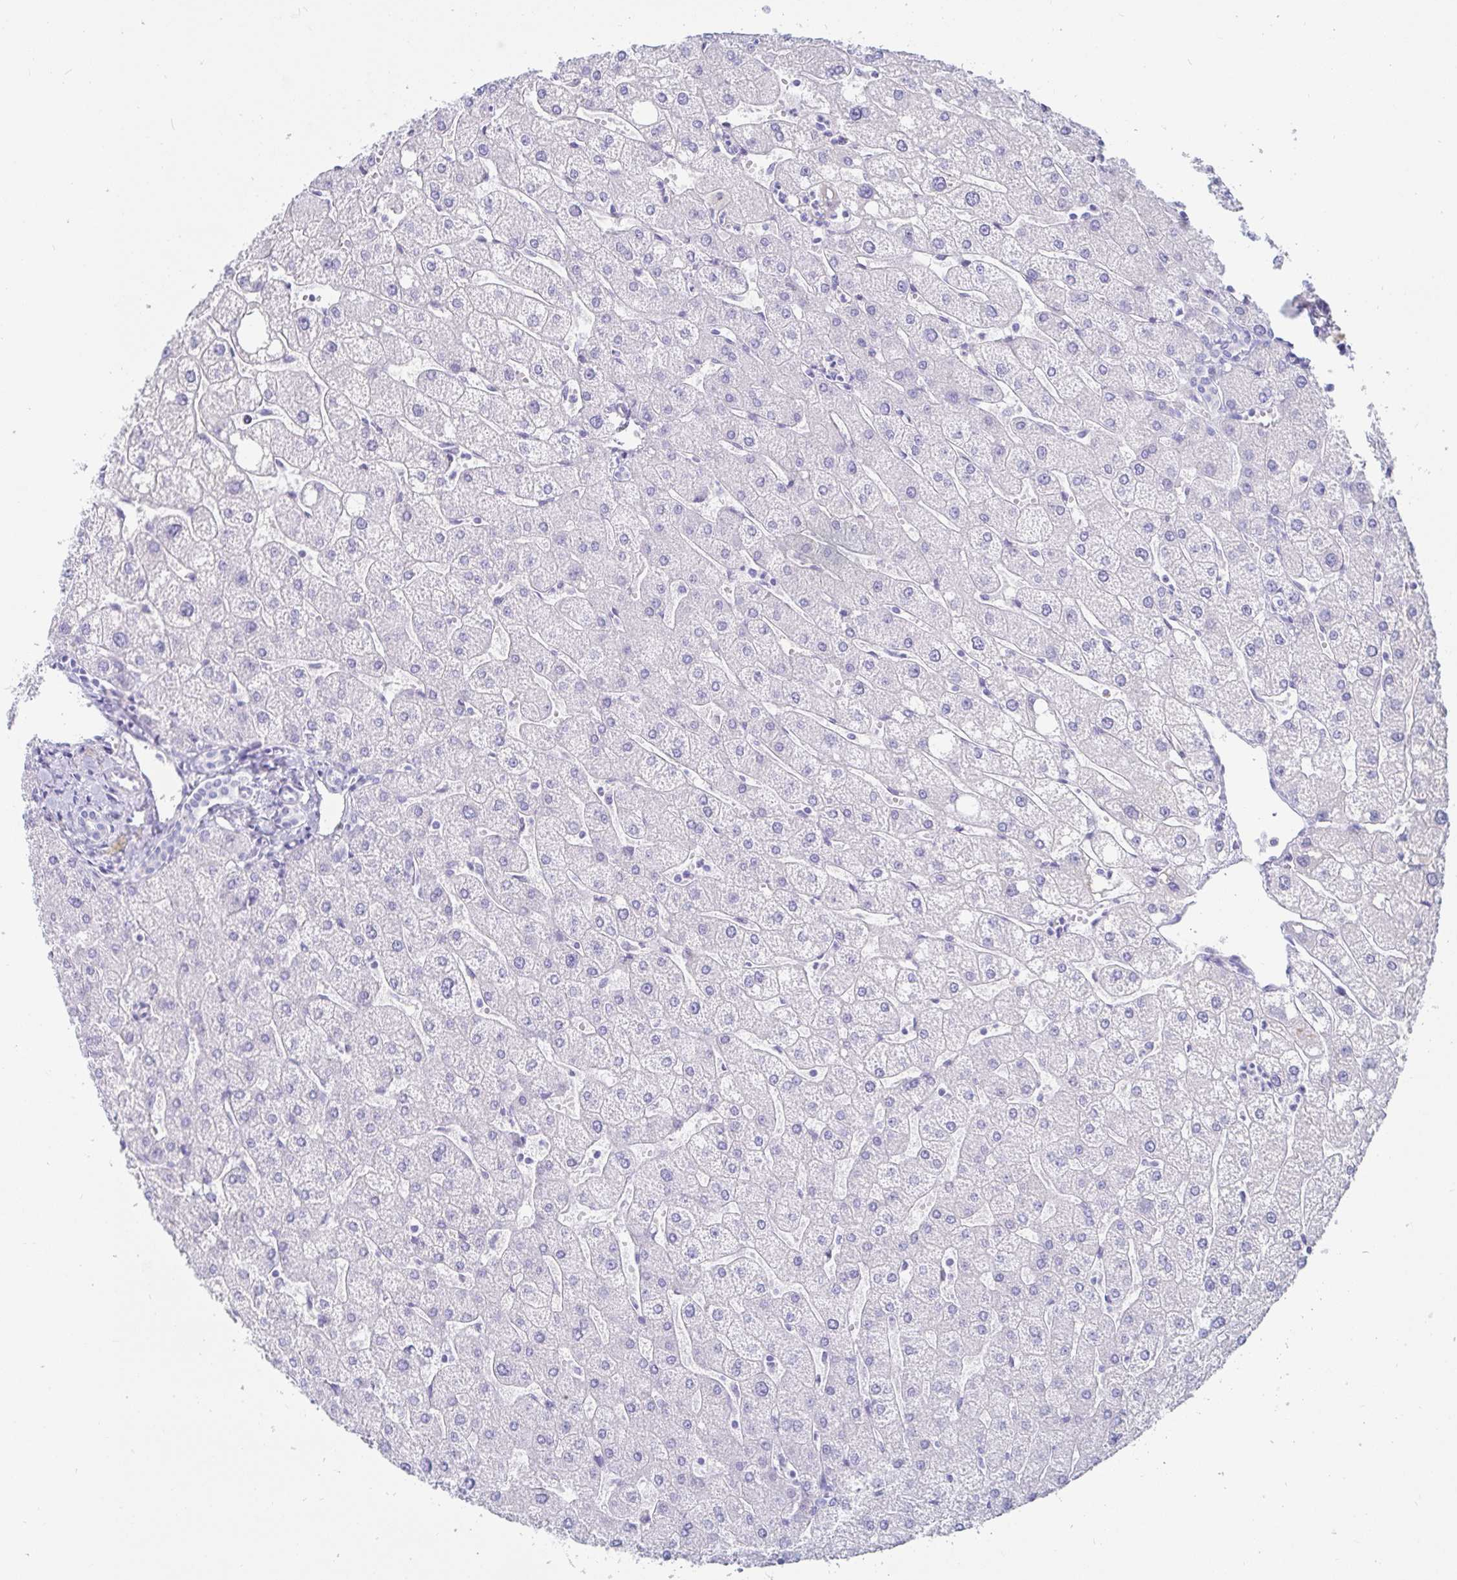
{"staining": {"intensity": "negative", "quantity": "none", "location": "none"}, "tissue": "liver", "cell_type": "Cholangiocytes", "image_type": "normal", "snomed": [{"axis": "morphology", "description": "Normal tissue, NOS"}, {"axis": "topography", "description": "Liver"}], "caption": "Immunohistochemical staining of benign human liver reveals no significant positivity in cholangiocytes. (DAB IHC visualized using brightfield microscopy, high magnification).", "gene": "C4orf17", "patient": {"sex": "male", "age": 67}}